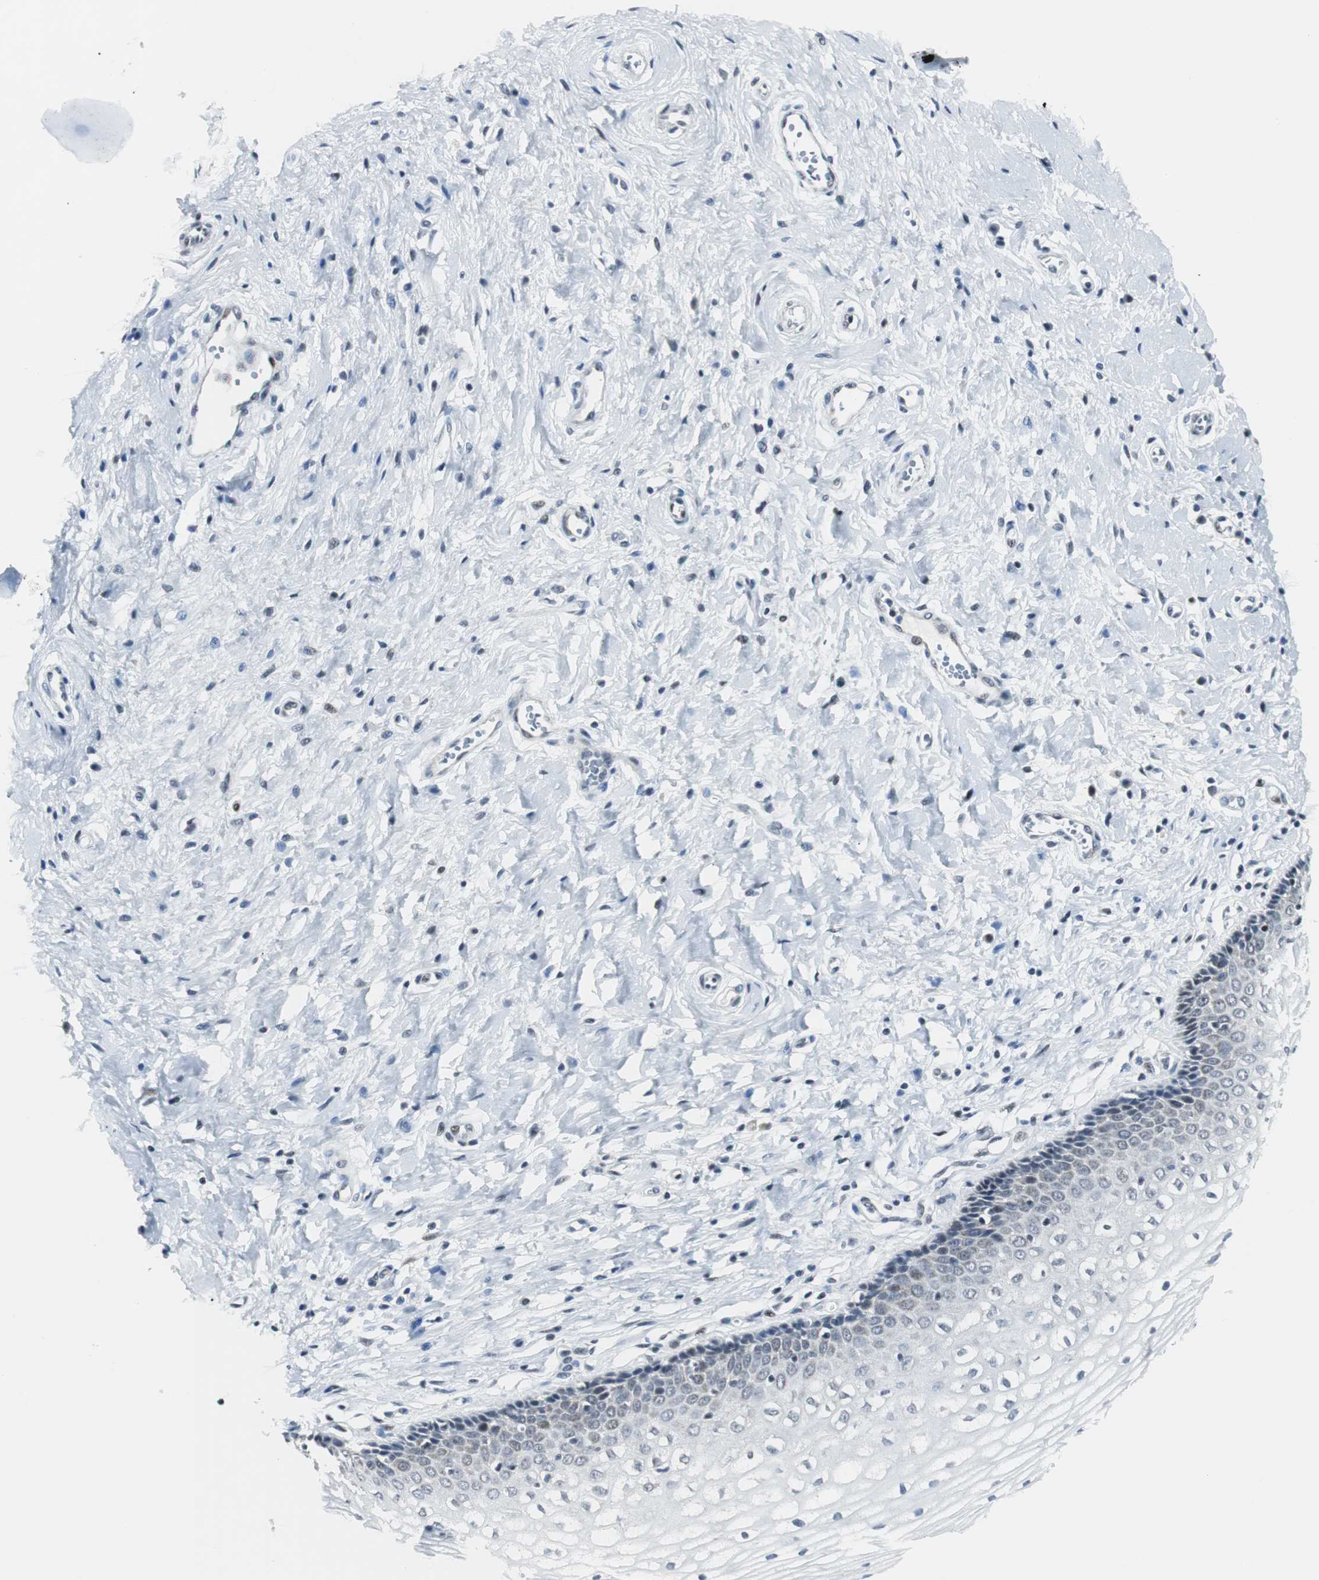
{"staining": {"intensity": "weak", "quantity": "<25%", "location": "cytoplasmic/membranous"}, "tissue": "vagina", "cell_type": "Squamous epithelial cells", "image_type": "normal", "snomed": [{"axis": "morphology", "description": "Normal tissue, NOS"}, {"axis": "topography", "description": "Soft tissue"}, {"axis": "topography", "description": "Vagina"}], "caption": "A high-resolution photomicrograph shows immunohistochemistry staining of unremarkable vagina, which reveals no significant staining in squamous epithelial cells. Nuclei are stained in blue.", "gene": "MTA1", "patient": {"sex": "female", "age": 61}}